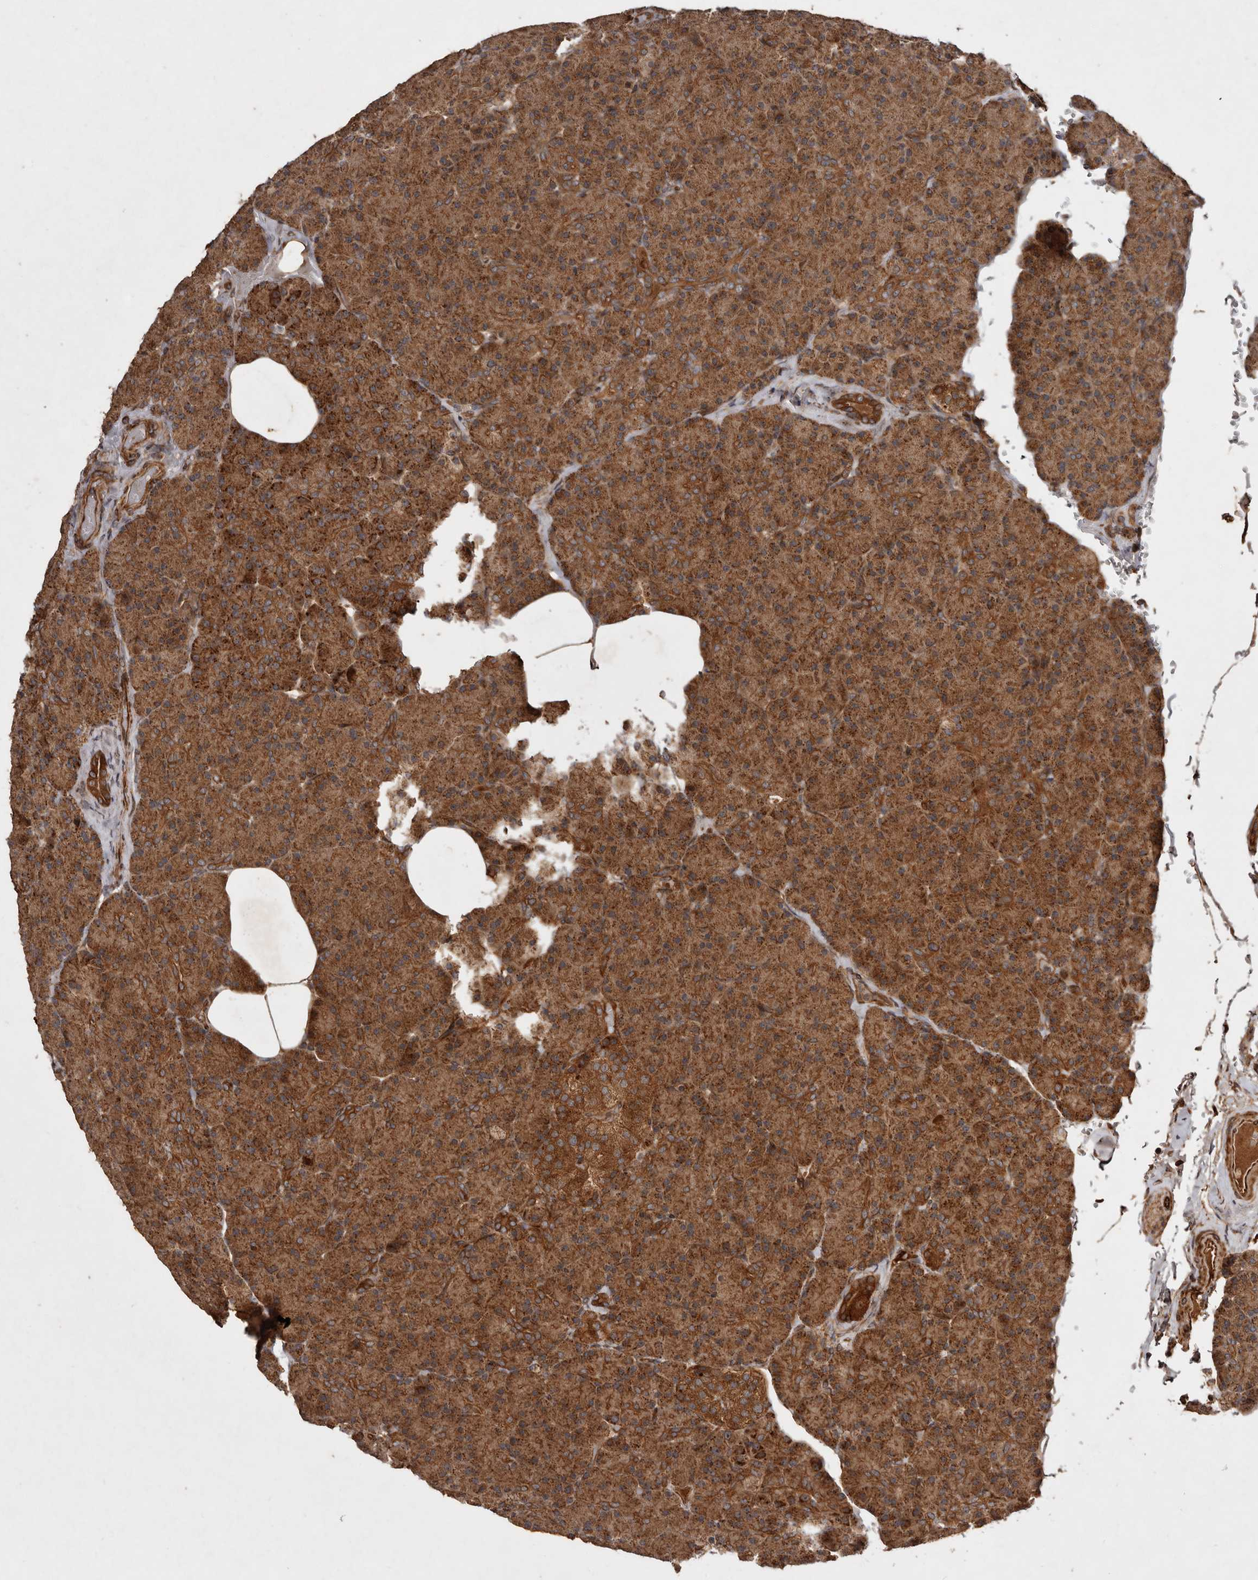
{"staining": {"intensity": "strong", "quantity": ">75%", "location": "cytoplasmic/membranous"}, "tissue": "pancreas", "cell_type": "Exocrine glandular cells", "image_type": "normal", "snomed": [{"axis": "morphology", "description": "Normal tissue, NOS"}, {"axis": "topography", "description": "Pancreas"}], "caption": "The image exhibits immunohistochemical staining of unremarkable pancreas. There is strong cytoplasmic/membranous expression is appreciated in approximately >75% of exocrine glandular cells. (brown staining indicates protein expression, while blue staining denotes nuclei).", "gene": "STK36", "patient": {"sex": "female", "age": 43}}